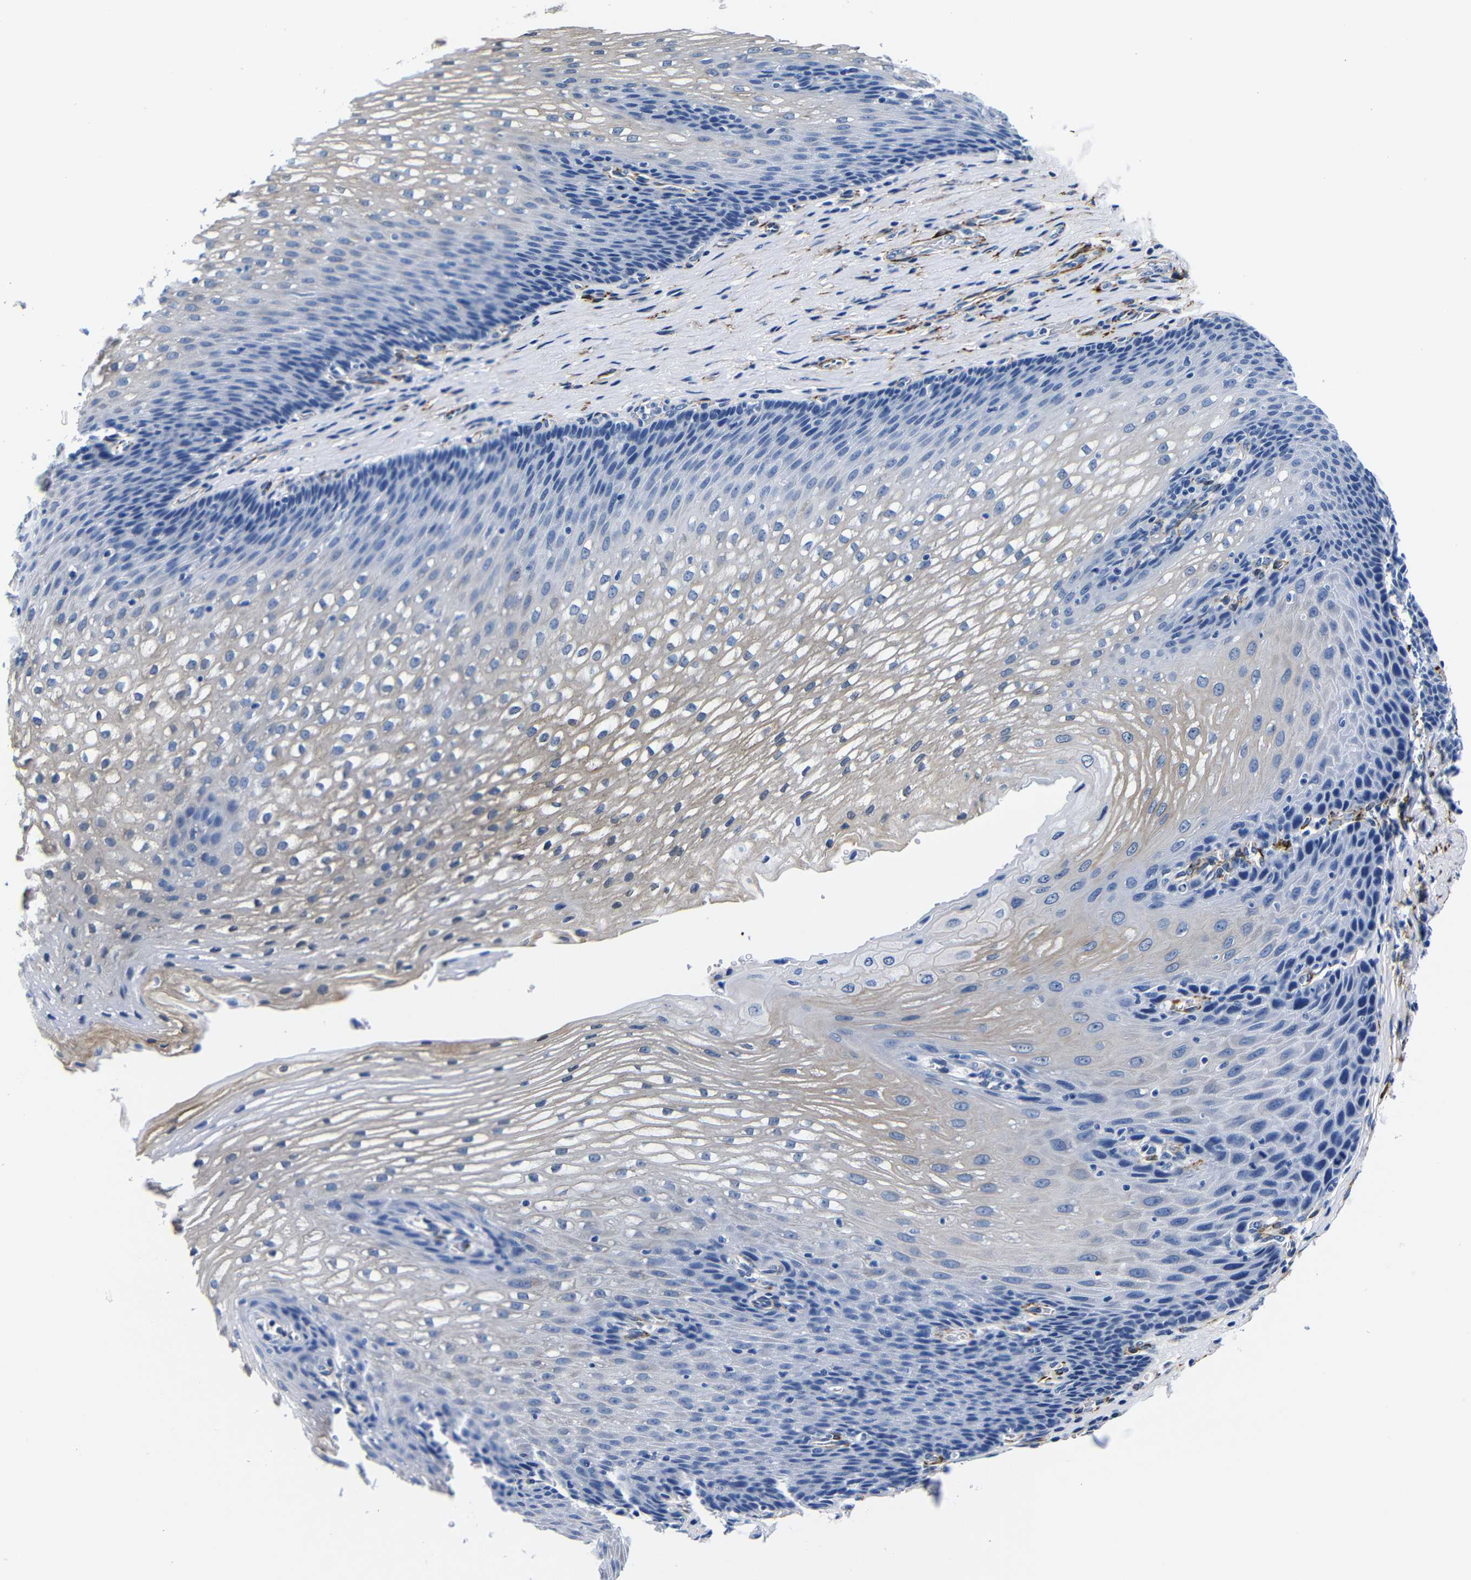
{"staining": {"intensity": "weak", "quantity": "25%-75%", "location": "cytoplasmic/membranous"}, "tissue": "esophagus", "cell_type": "Squamous epithelial cells", "image_type": "normal", "snomed": [{"axis": "morphology", "description": "Normal tissue, NOS"}, {"axis": "topography", "description": "Esophagus"}], "caption": "This is an image of IHC staining of normal esophagus, which shows weak expression in the cytoplasmic/membranous of squamous epithelial cells.", "gene": "LRIG1", "patient": {"sex": "male", "age": 48}}